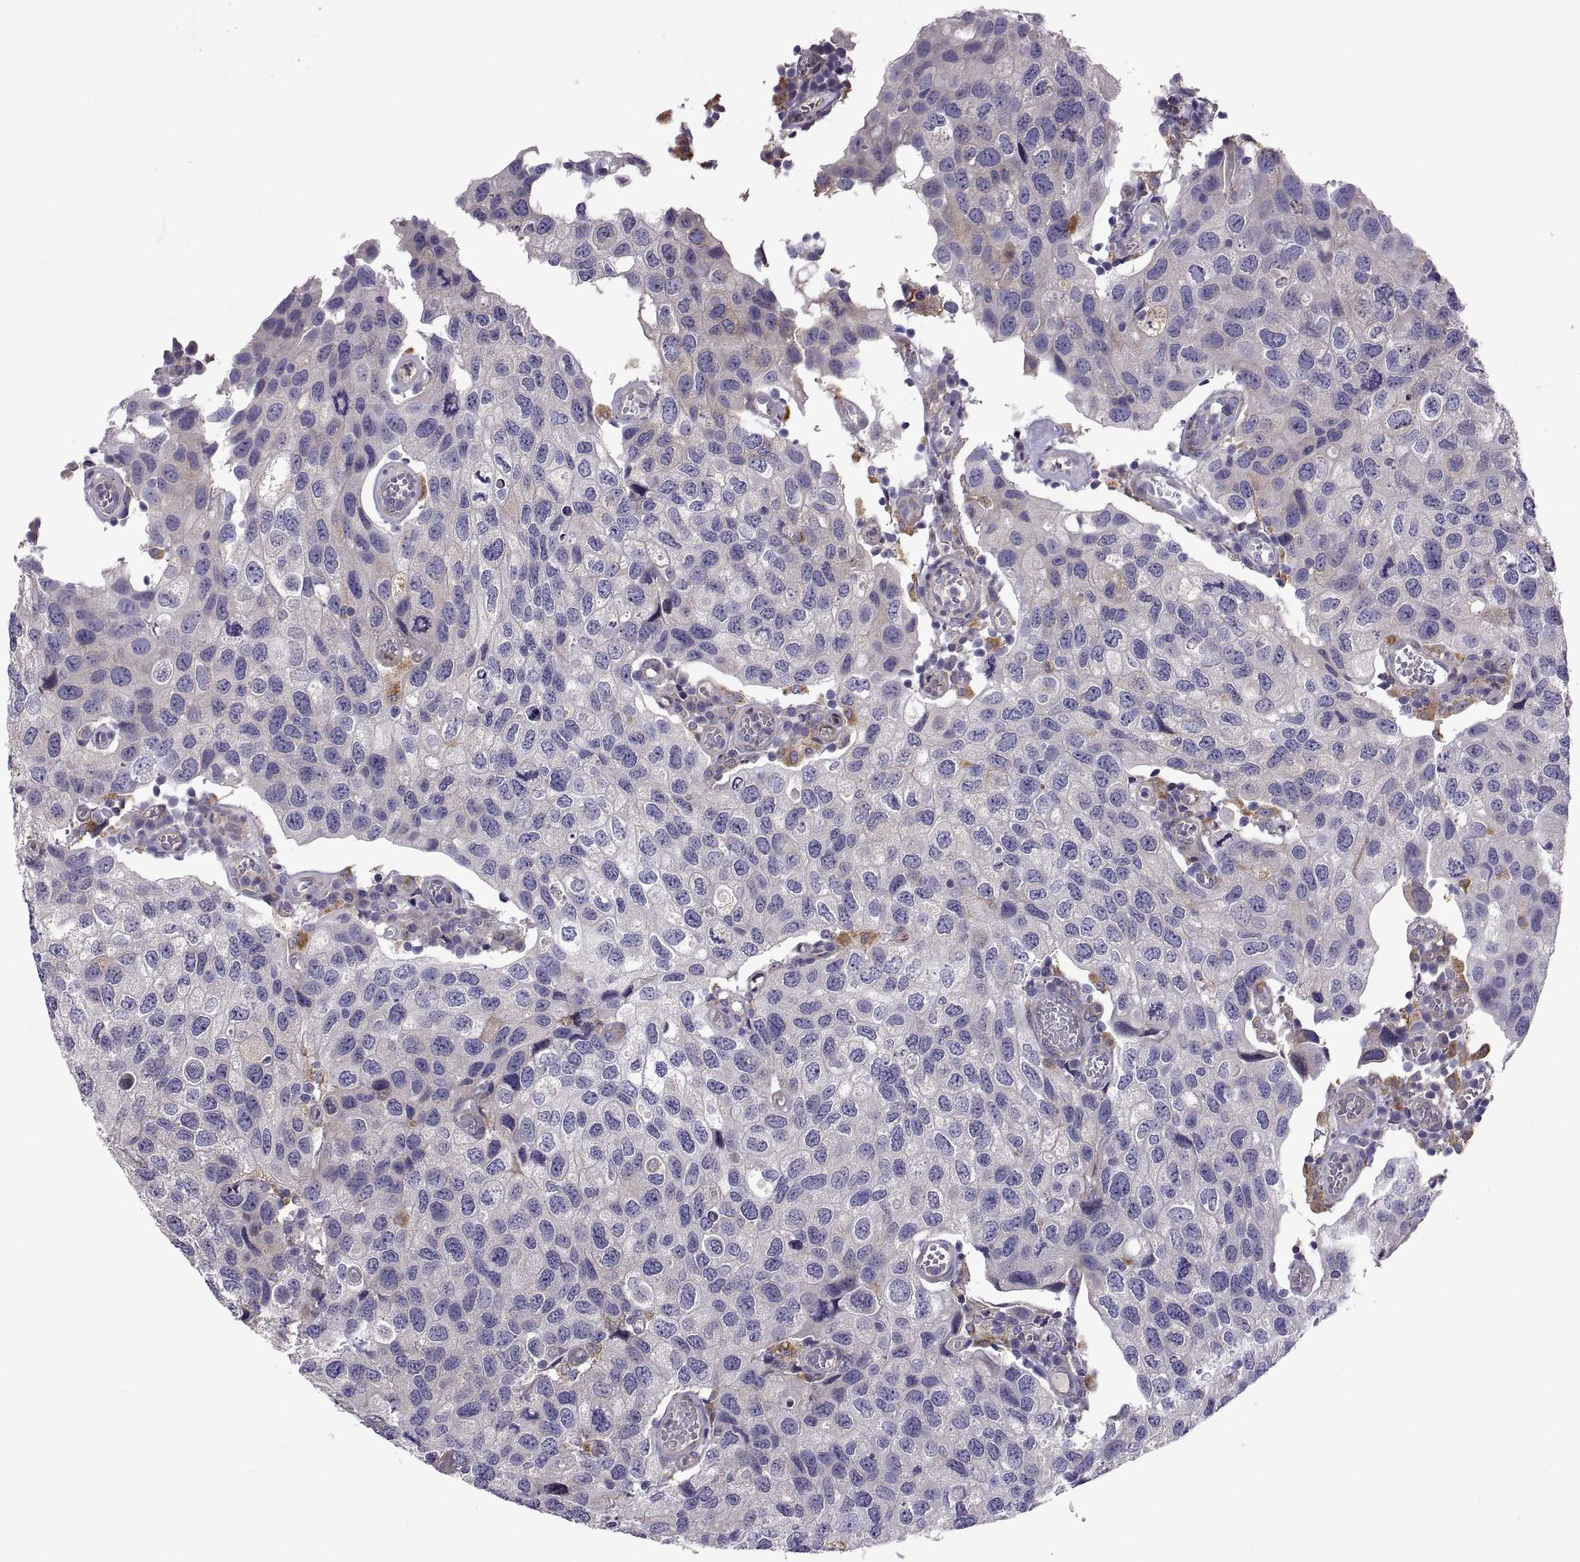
{"staining": {"intensity": "negative", "quantity": "none", "location": "none"}, "tissue": "urothelial cancer", "cell_type": "Tumor cells", "image_type": "cancer", "snomed": [{"axis": "morphology", "description": "Urothelial carcinoma, High grade"}, {"axis": "topography", "description": "Urinary bladder"}], "caption": "Urothelial carcinoma (high-grade) stained for a protein using IHC shows no positivity tumor cells.", "gene": "ARSL", "patient": {"sex": "male", "age": 79}}